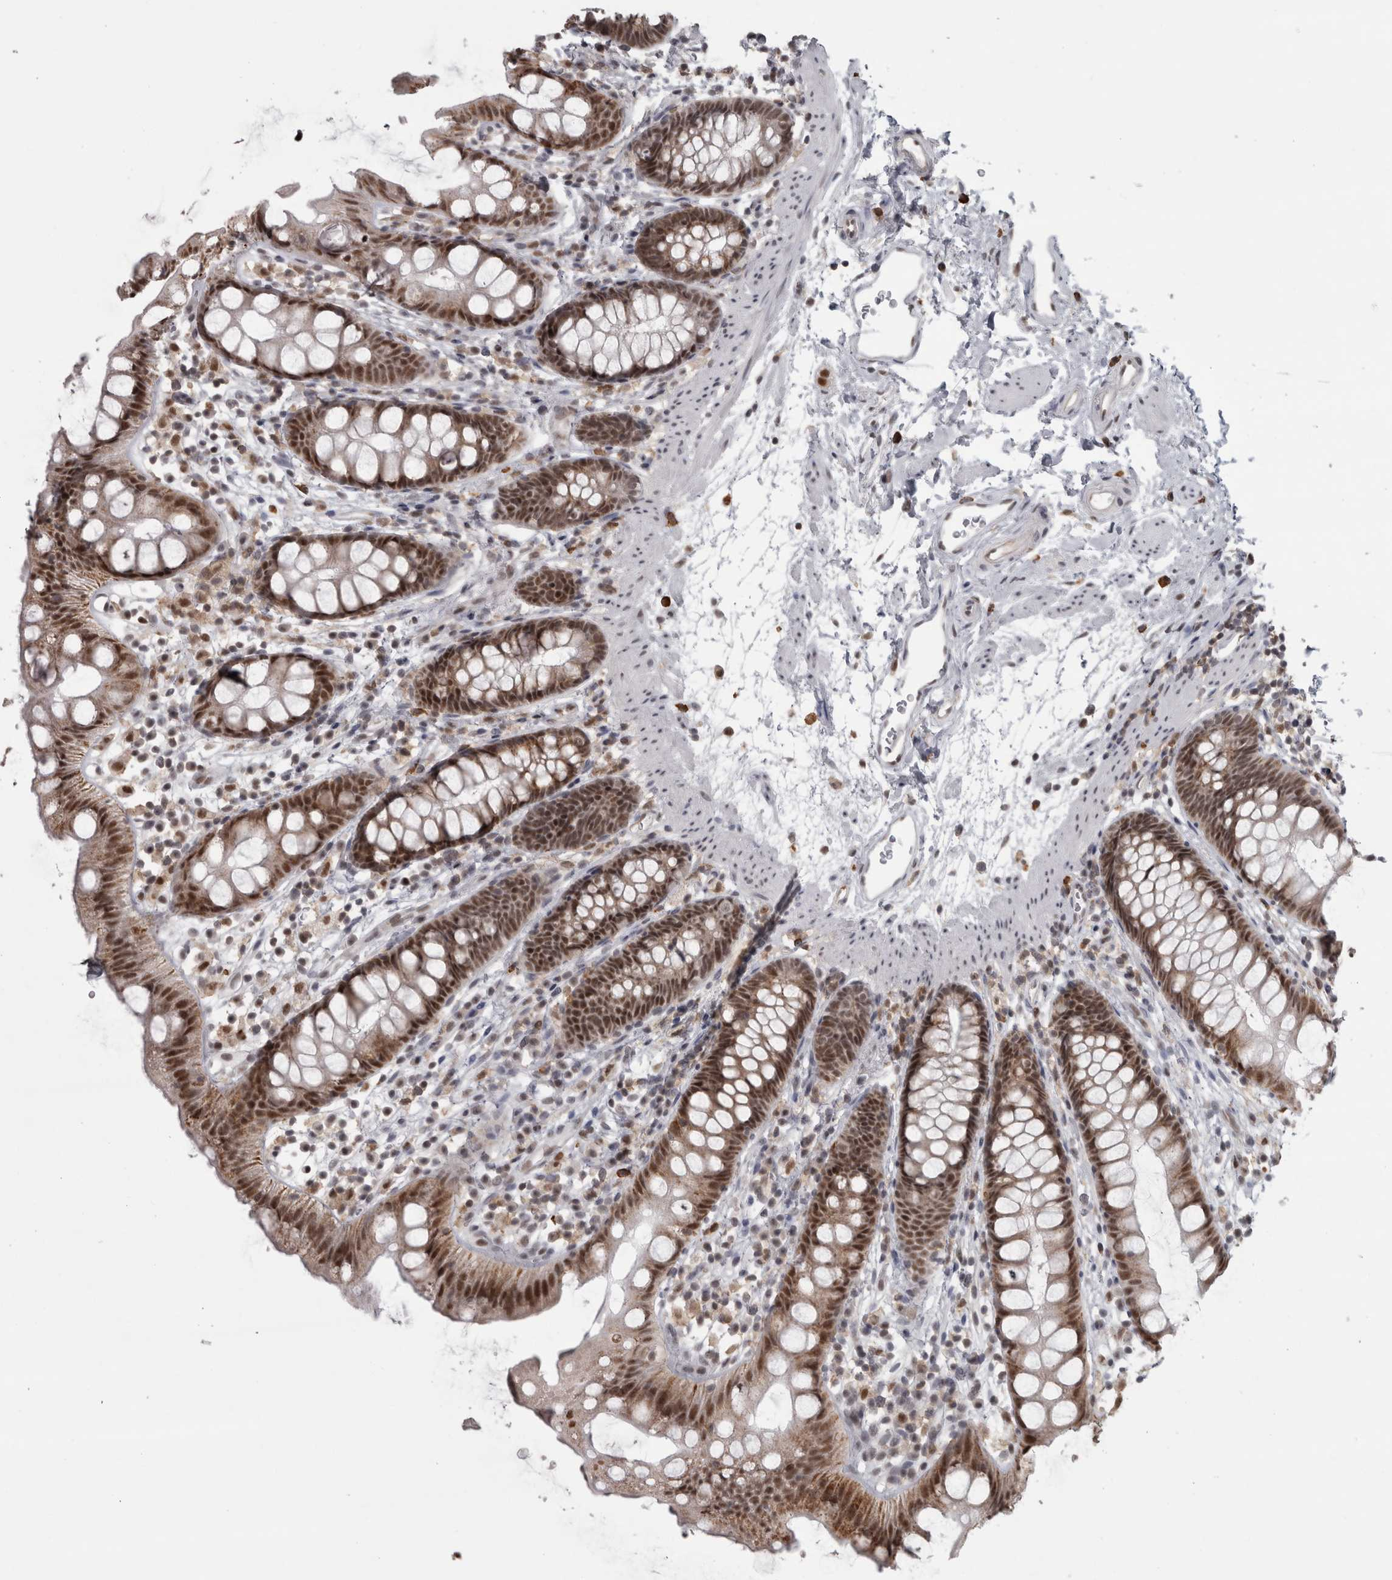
{"staining": {"intensity": "moderate", "quantity": ">75%", "location": "cytoplasmic/membranous,nuclear"}, "tissue": "rectum", "cell_type": "Glandular cells", "image_type": "normal", "snomed": [{"axis": "morphology", "description": "Normal tissue, NOS"}, {"axis": "topography", "description": "Rectum"}], "caption": "DAB immunohistochemical staining of normal human rectum demonstrates moderate cytoplasmic/membranous,nuclear protein expression in approximately >75% of glandular cells.", "gene": "MICU3", "patient": {"sex": "female", "age": 65}}